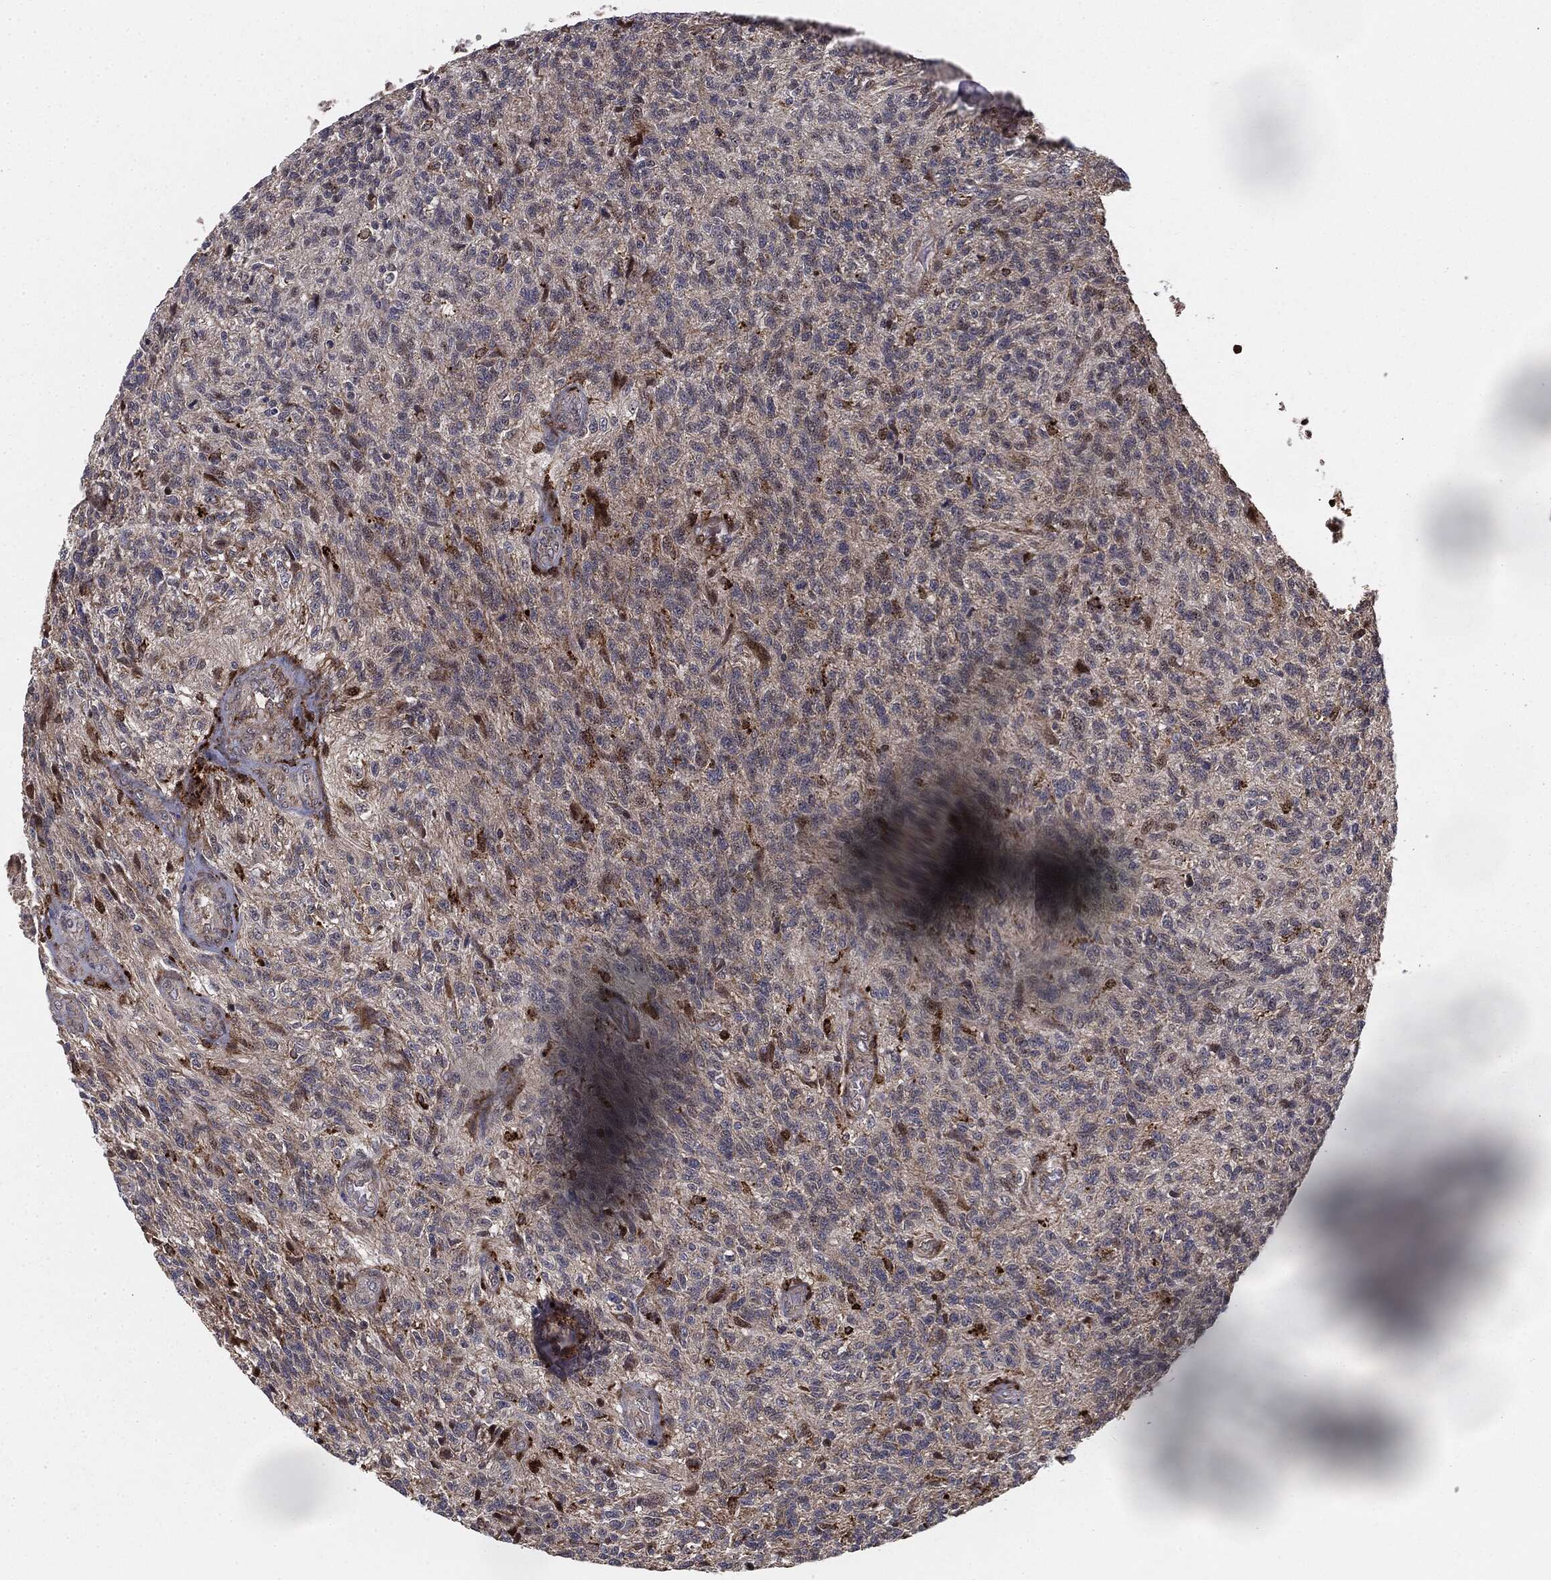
{"staining": {"intensity": "moderate", "quantity": "25%-75%", "location": "cytoplasmic/membranous"}, "tissue": "glioma", "cell_type": "Tumor cells", "image_type": "cancer", "snomed": [{"axis": "morphology", "description": "Glioma, malignant, High grade"}, {"axis": "topography", "description": "Brain"}], "caption": "Protein analysis of glioma tissue shows moderate cytoplasmic/membranous positivity in about 25%-75% of tumor cells.", "gene": "PTEN", "patient": {"sex": "male", "age": 56}}